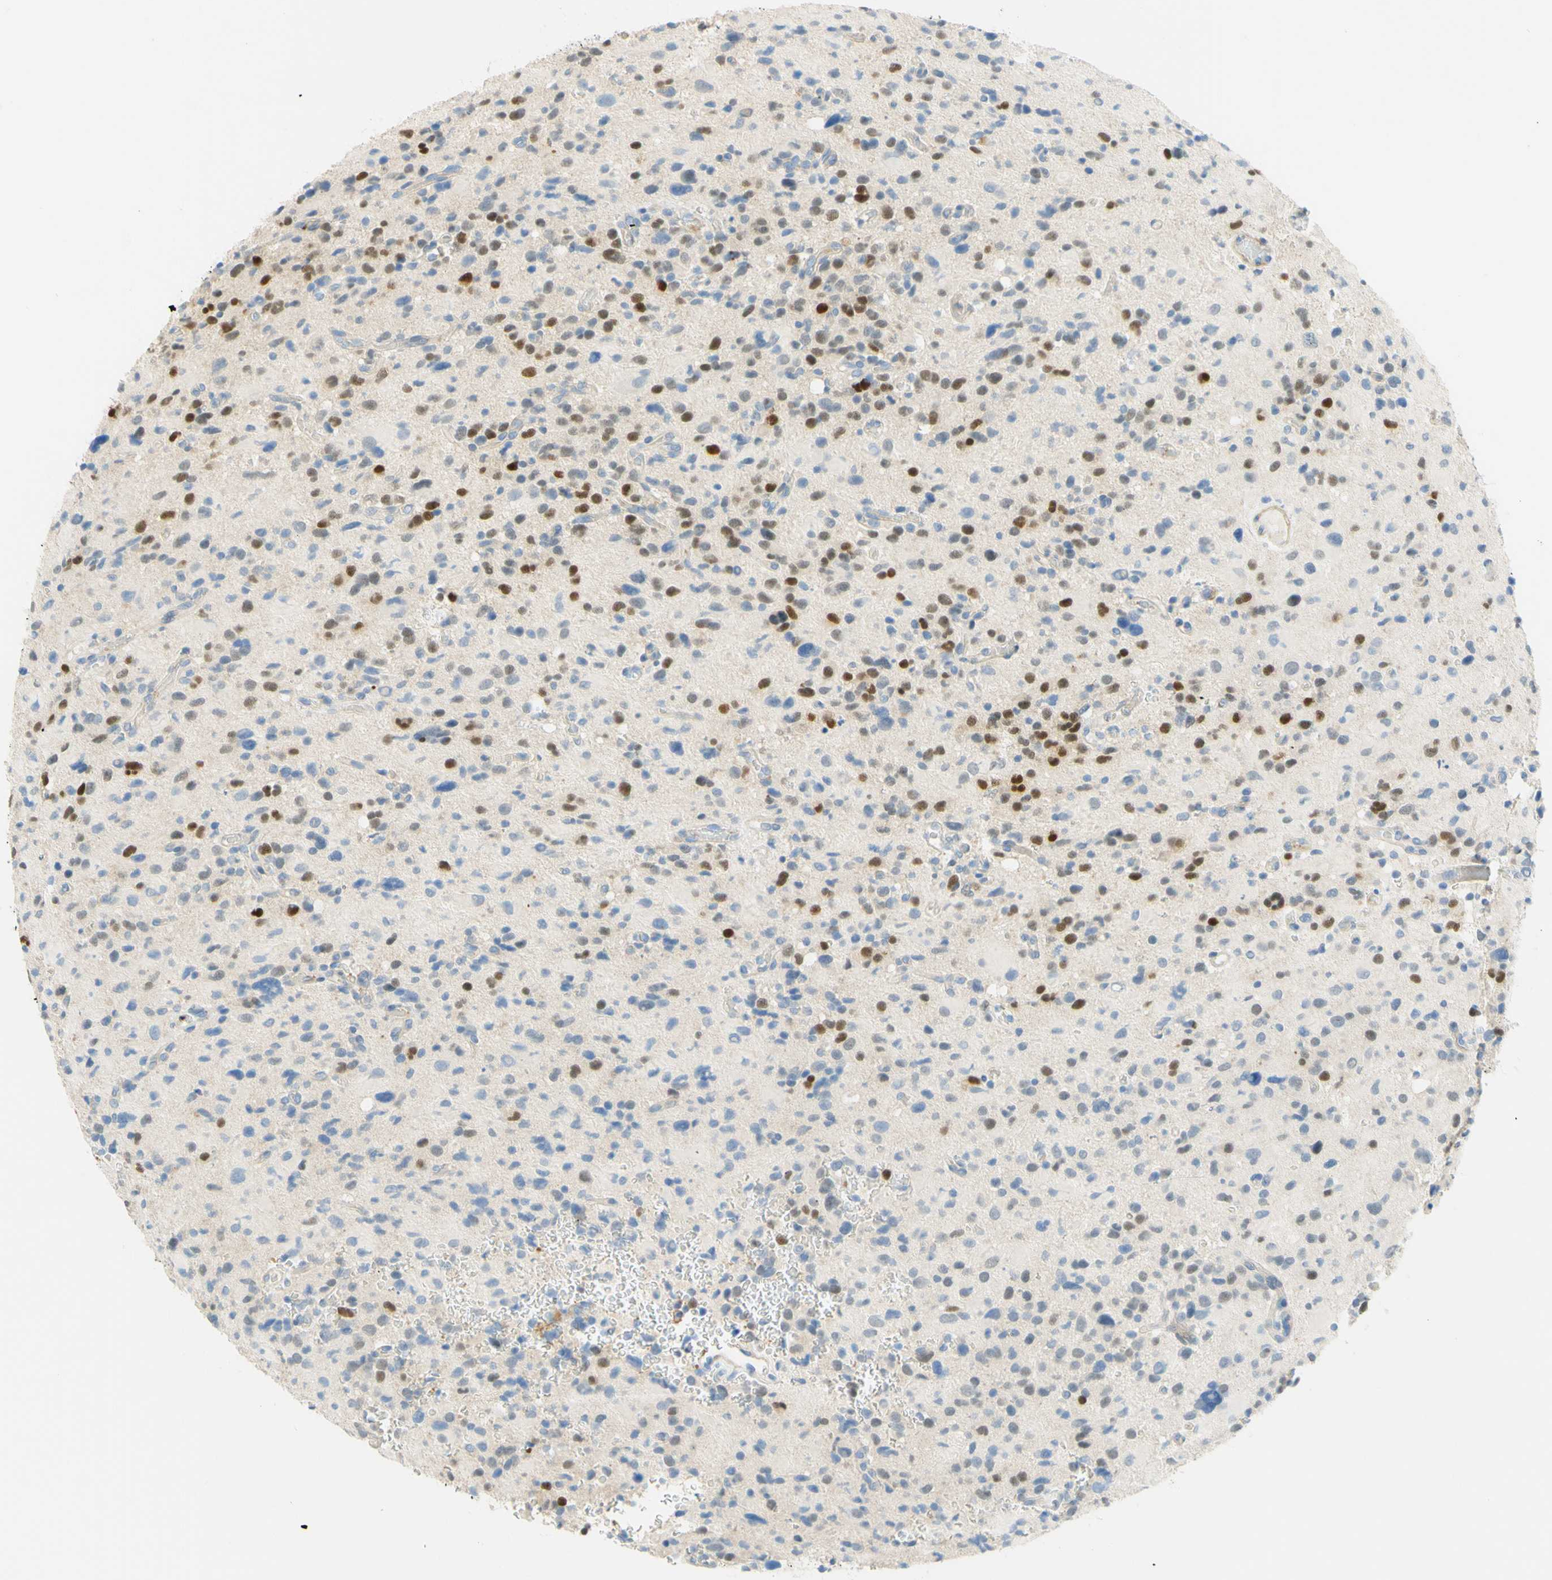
{"staining": {"intensity": "moderate", "quantity": "<25%", "location": "nuclear"}, "tissue": "glioma", "cell_type": "Tumor cells", "image_type": "cancer", "snomed": [{"axis": "morphology", "description": "Glioma, malignant, High grade"}, {"axis": "topography", "description": "Brain"}], "caption": "This is an image of immunohistochemistry staining of glioma, which shows moderate expression in the nuclear of tumor cells.", "gene": "ENTREP2", "patient": {"sex": "male", "age": 48}}